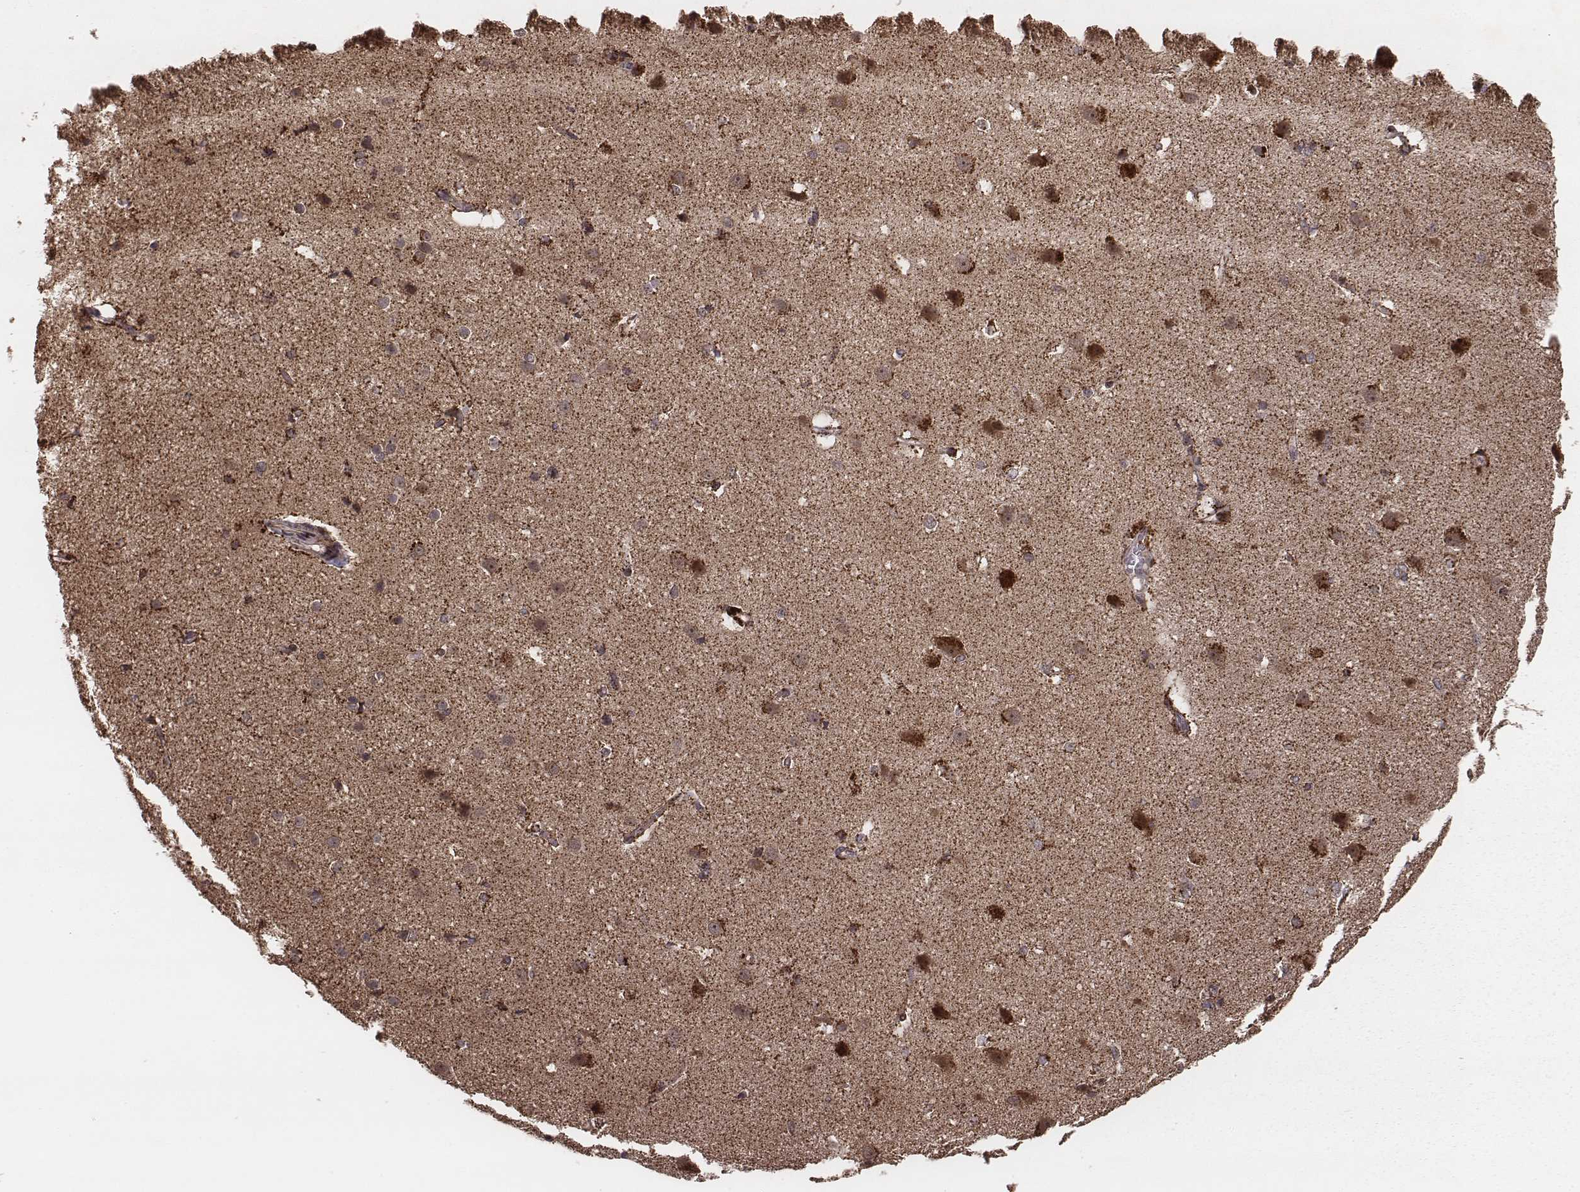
{"staining": {"intensity": "moderate", "quantity": "<25%", "location": "cytoplasmic/membranous"}, "tissue": "cerebral cortex", "cell_type": "Endothelial cells", "image_type": "normal", "snomed": [{"axis": "morphology", "description": "Normal tissue, NOS"}, {"axis": "topography", "description": "Cerebral cortex"}], "caption": "This histopathology image exhibits benign cerebral cortex stained with immunohistochemistry to label a protein in brown. The cytoplasmic/membranous of endothelial cells show moderate positivity for the protein. Nuclei are counter-stained blue.", "gene": "ZDHHC21", "patient": {"sex": "male", "age": 37}}